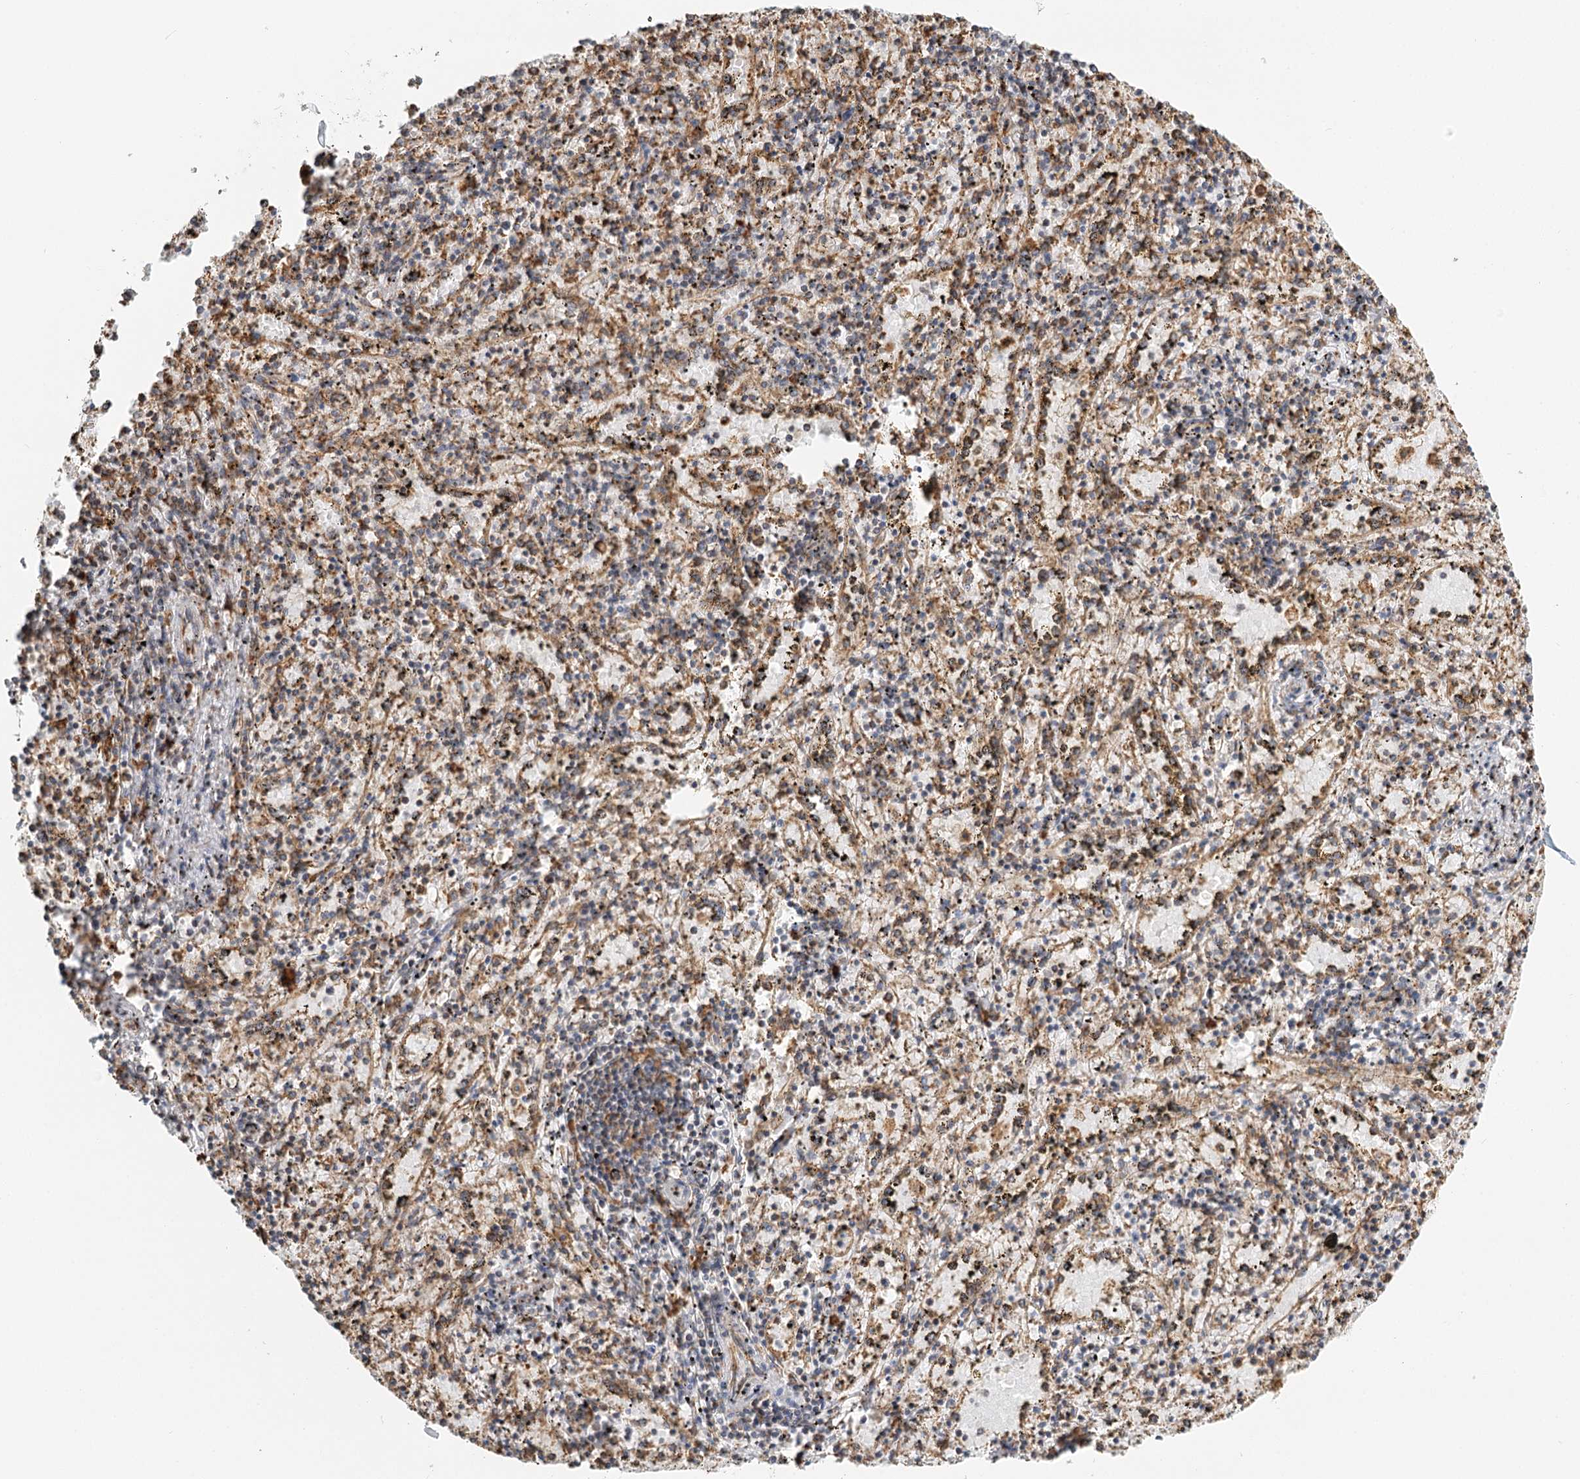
{"staining": {"intensity": "moderate", "quantity": "<25%", "location": "cytoplasmic/membranous"}, "tissue": "spleen", "cell_type": "Cells in red pulp", "image_type": "normal", "snomed": [{"axis": "morphology", "description": "Normal tissue, NOS"}, {"axis": "topography", "description": "Spleen"}], "caption": "The image reveals immunohistochemical staining of normal spleen. There is moderate cytoplasmic/membranous expression is appreciated in approximately <25% of cells in red pulp. (IHC, brightfield microscopy, high magnification).", "gene": "TAS1R1", "patient": {"sex": "male", "age": 11}}